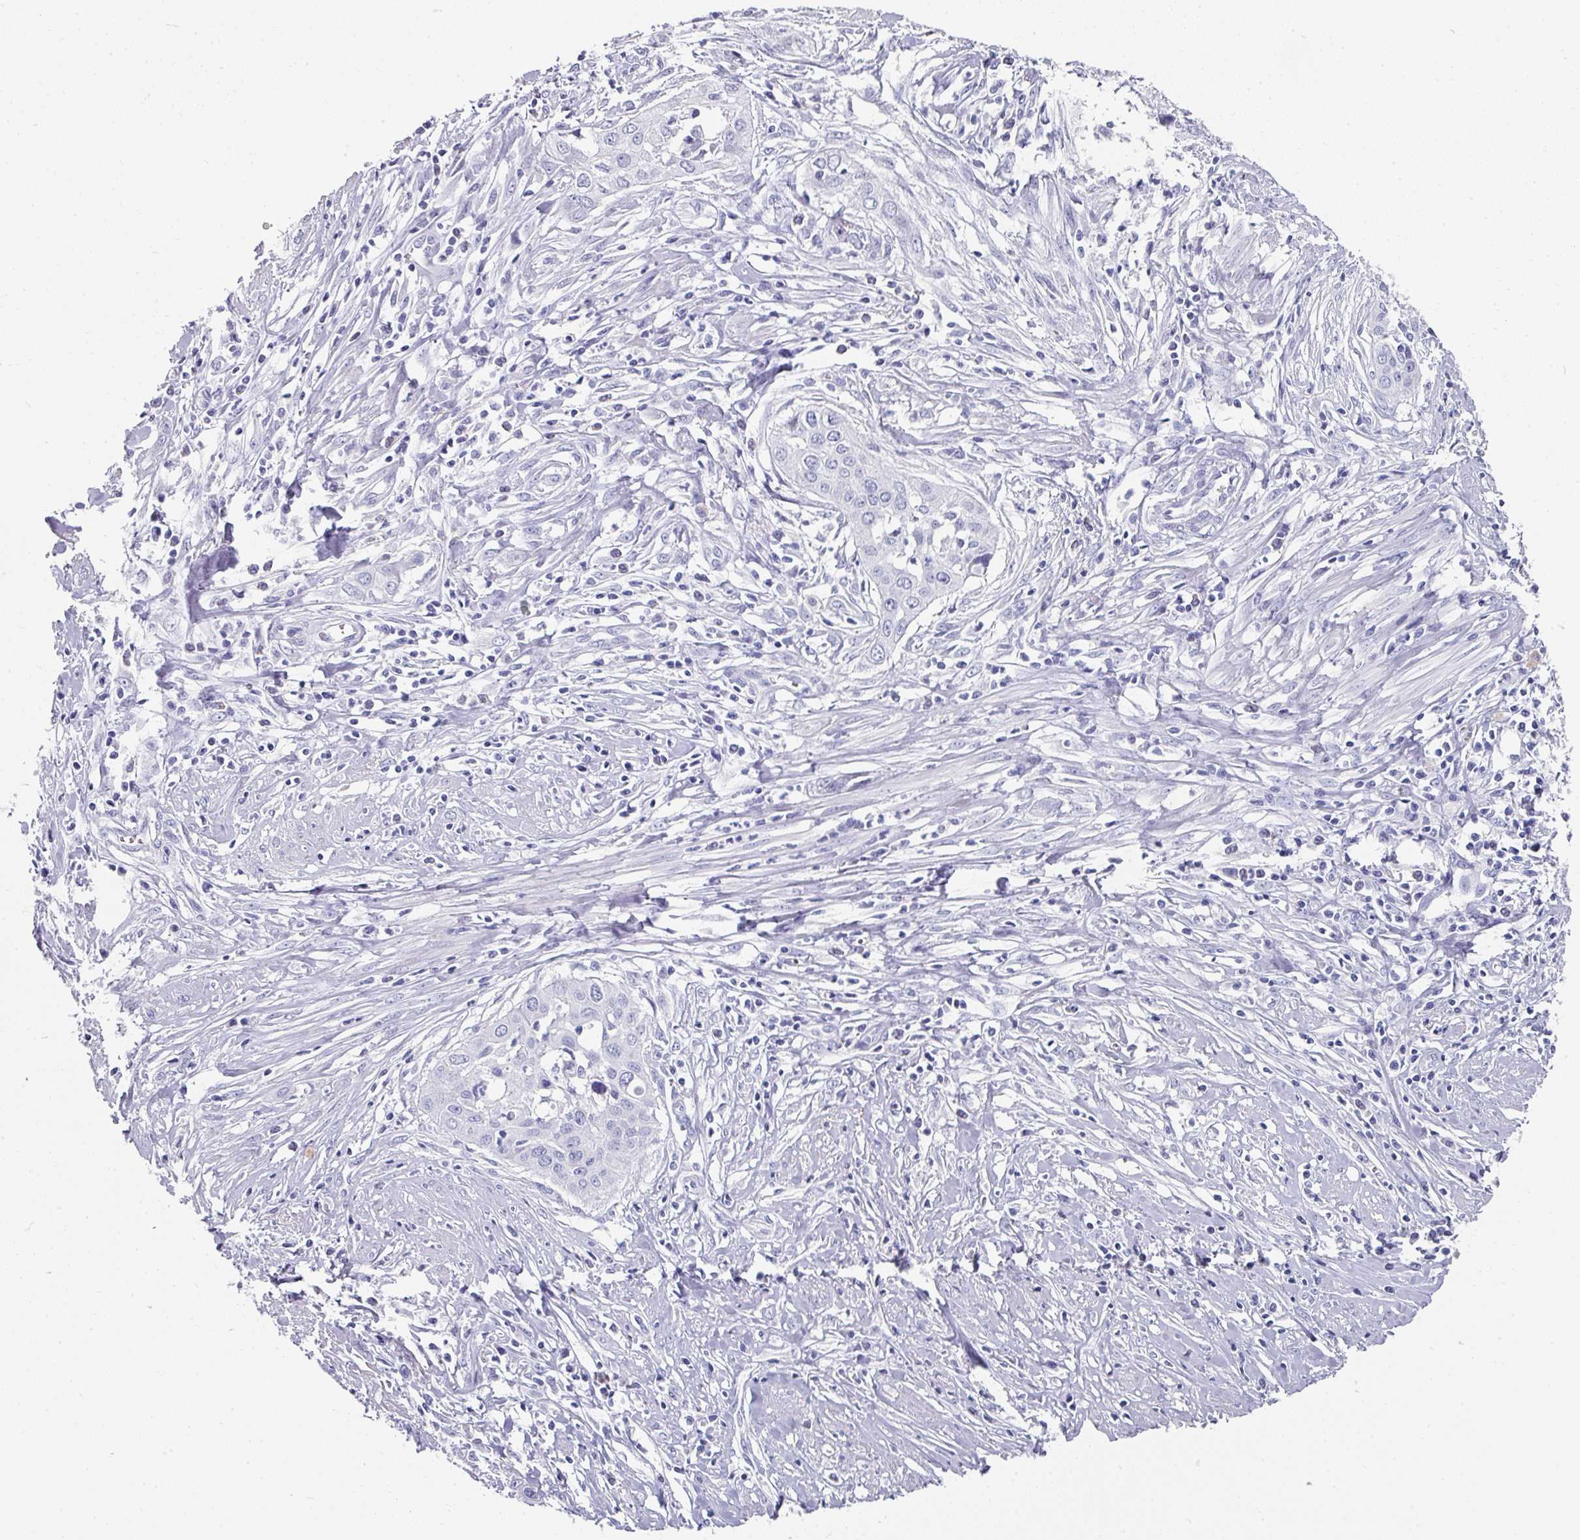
{"staining": {"intensity": "negative", "quantity": "none", "location": "none"}, "tissue": "cervical cancer", "cell_type": "Tumor cells", "image_type": "cancer", "snomed": [{"axis": "morphology", "description": "Squamous cell carcinoma, NOS"}, {"axis": "topography", "description": "Cervix"}], "caption": "The image reveals no staining of tumor cells in squamous cell carcinoma (cervical).", "gene": "SETBP1", "patient": {"sex": "female", "age": 34}}